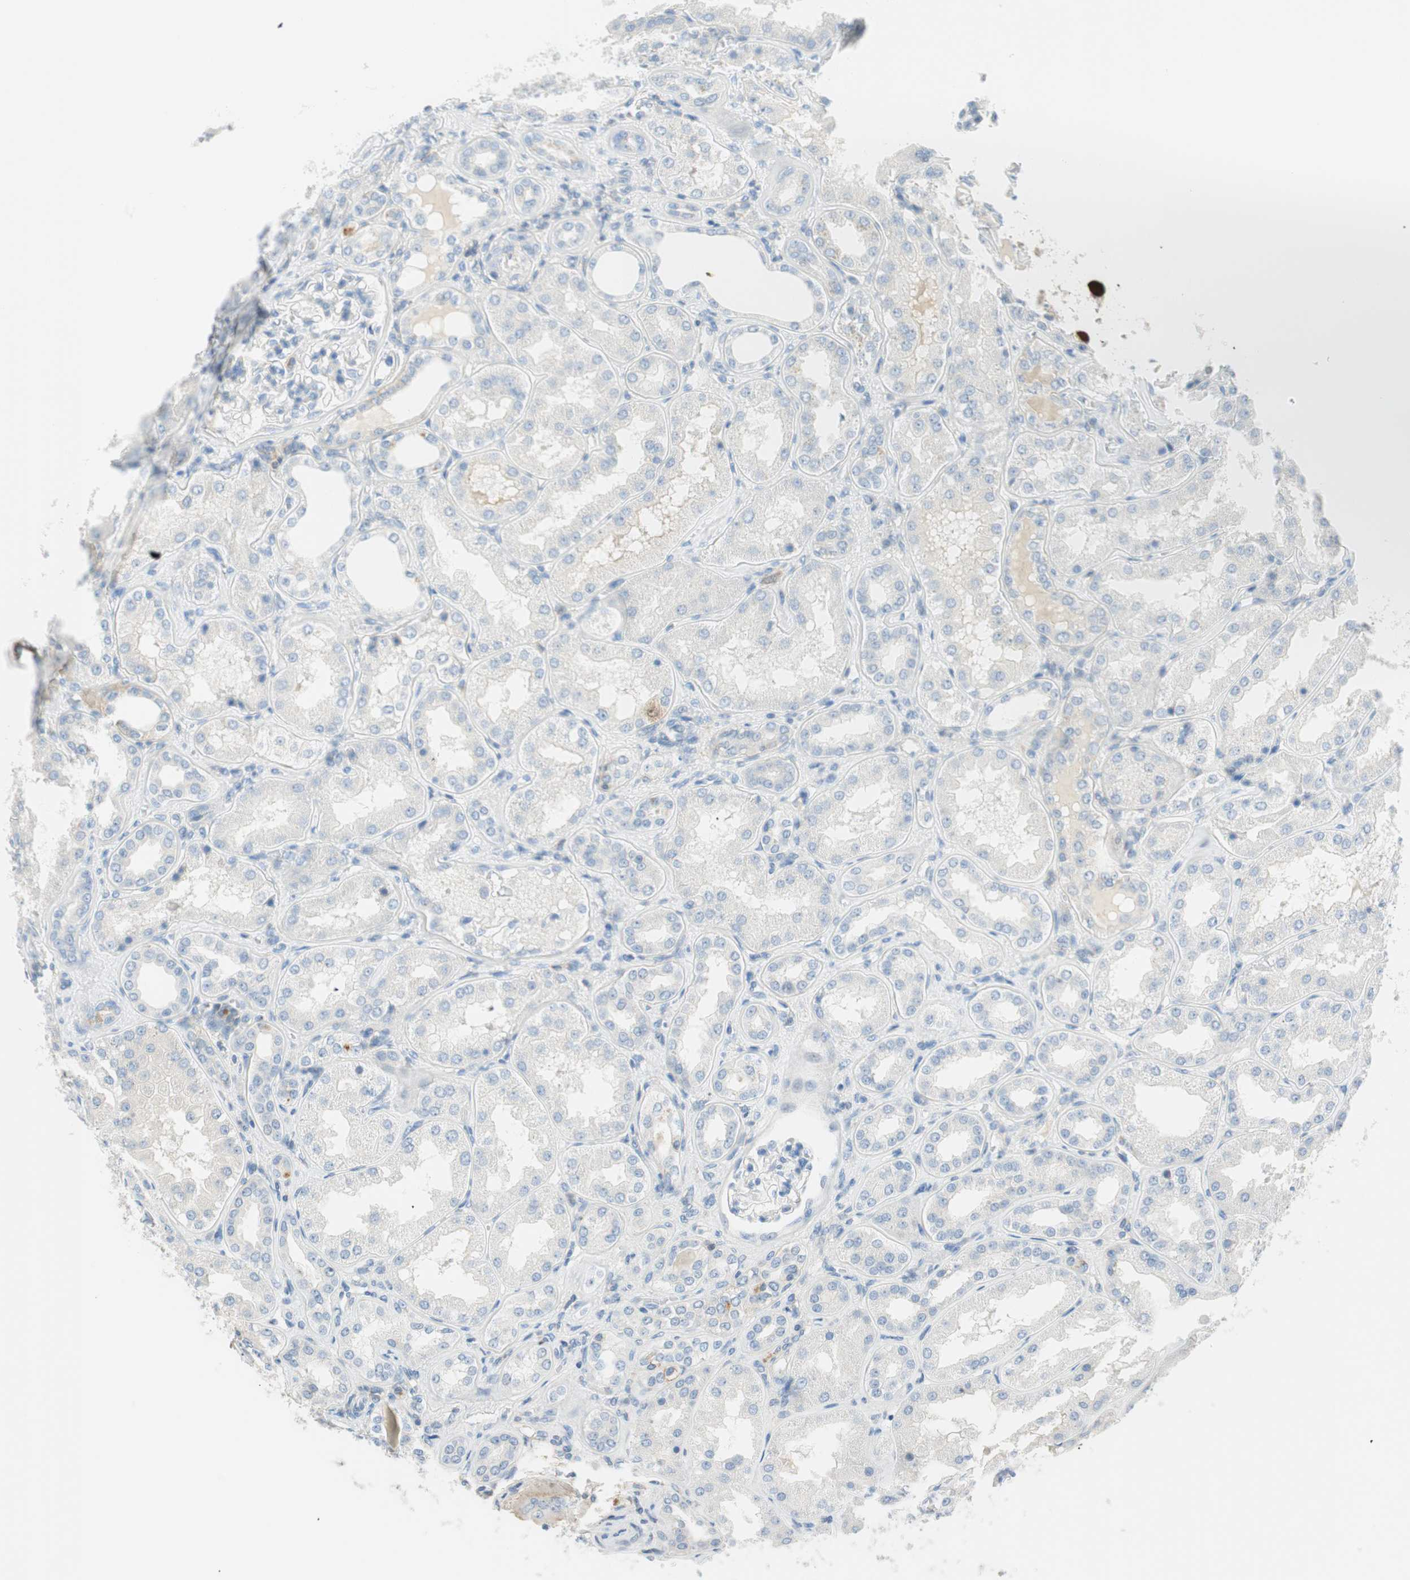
{"staining": {"intensity": "negative", "quantity": "none", "location": "none"}, "tissue": "kidney", "cell_type": "Cells in glomeruli", "image_type": "normal", "snomed": [{"axis": "morphology", "description": "Normal tissue, NOS"}, {"axis": "topography", "description": "Kidney"}], "caption": "The photomicrograph reveals no staining of cells in glomeruli in benign kidney. (Brightfield microscopy of DAB immunohistochemistry (IHC) at high magnification).", "gene": "PTTG1", "patient": {"sex": "female", "age": 56}}